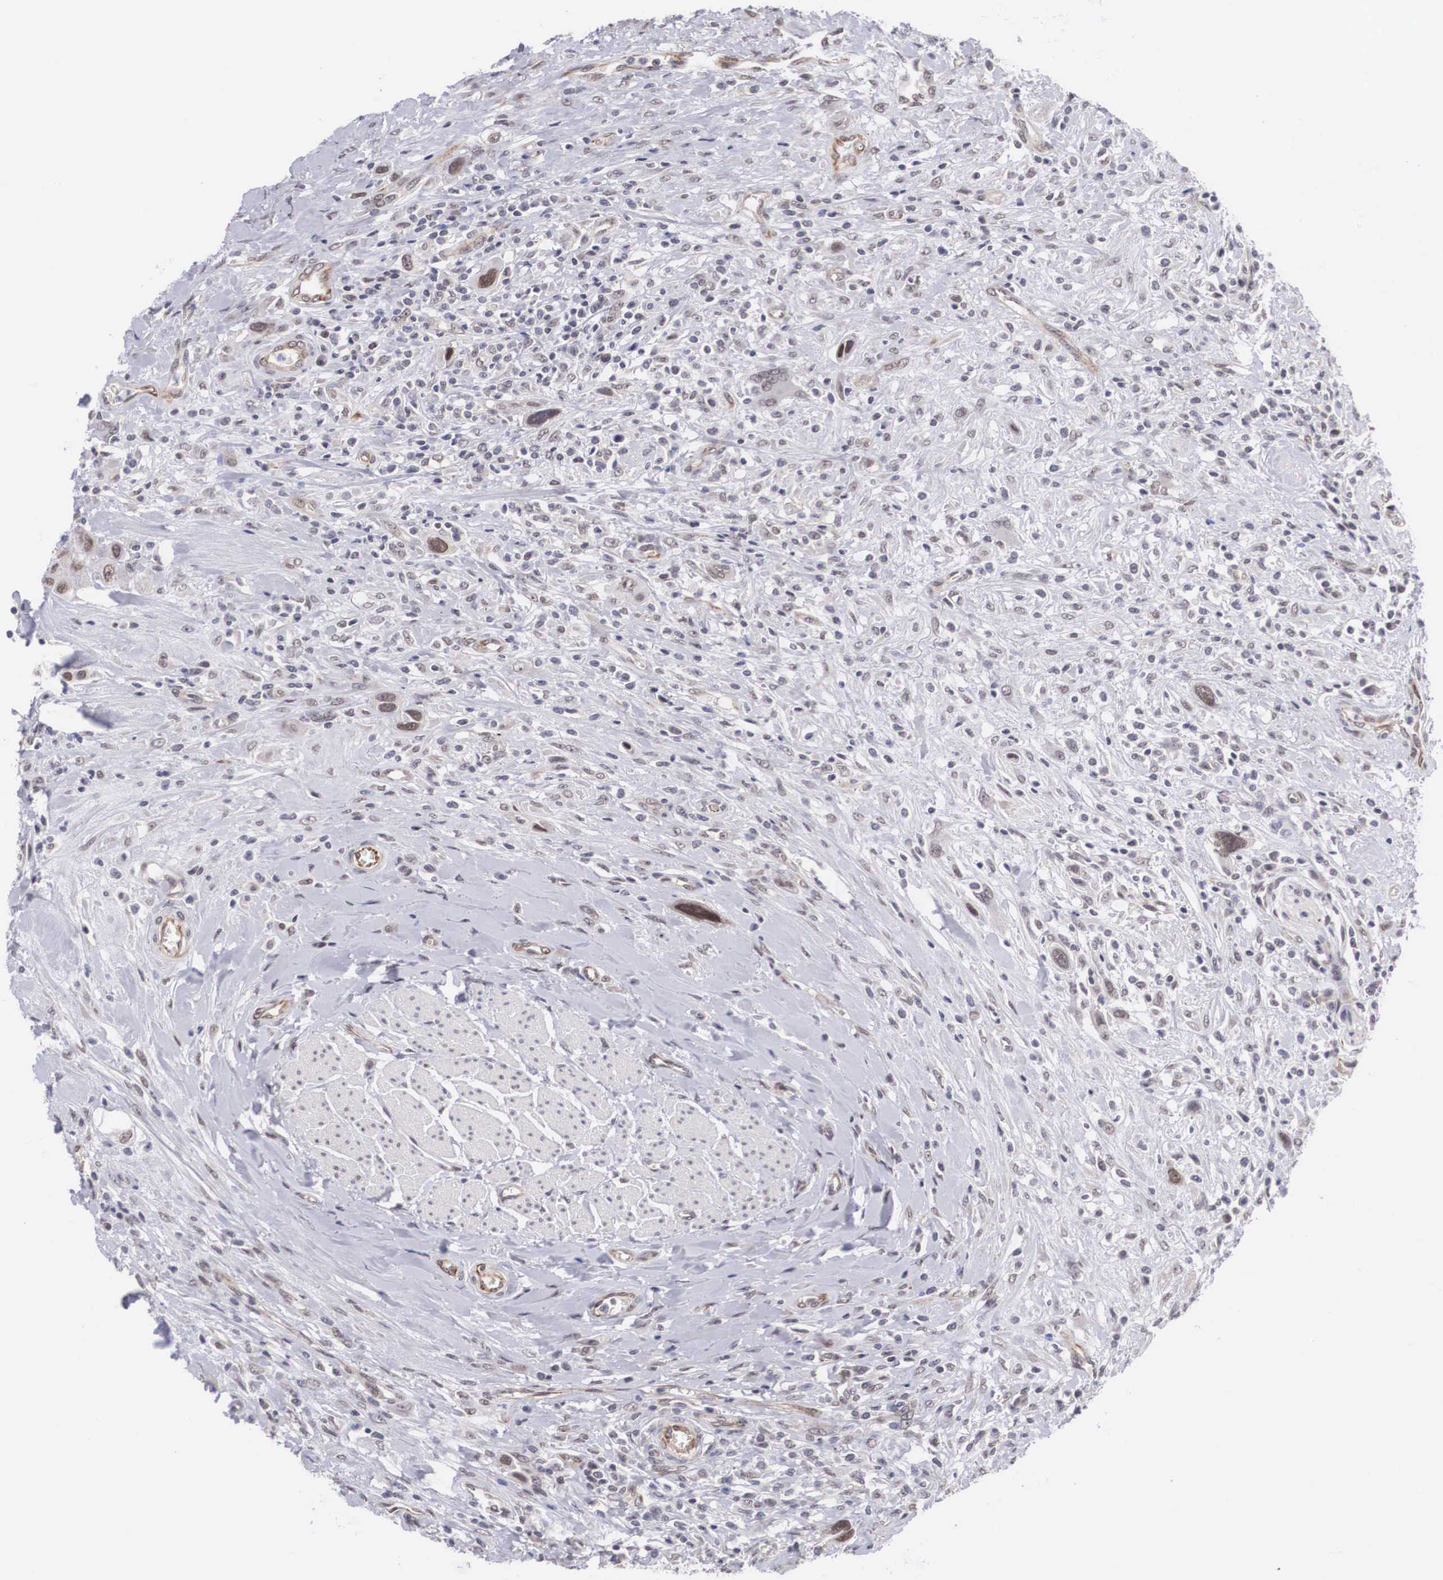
{"staining": {"intensity": "moderate", "quantity": ">75%", "location": "nuclear"}, "tissue": "urothelial cancer", "cell_type": "Tumor cells", "image_type": "cancer", "snomed": [{"axis": "morphology", "description": "Urothelial carcinoma, High grade"}, {"axis": "topography", "description": "Urinary bladder"}], "caption": "DAB immunohistochemical staining of urothelial cancer displays moderate nuclear protein staining in approximately >75% of tumor cells. (DAB = brown stain, brightfield microscopy at high magnification).", "gene": "MORC2", "patient": {"sex": "male", "age": 50}}